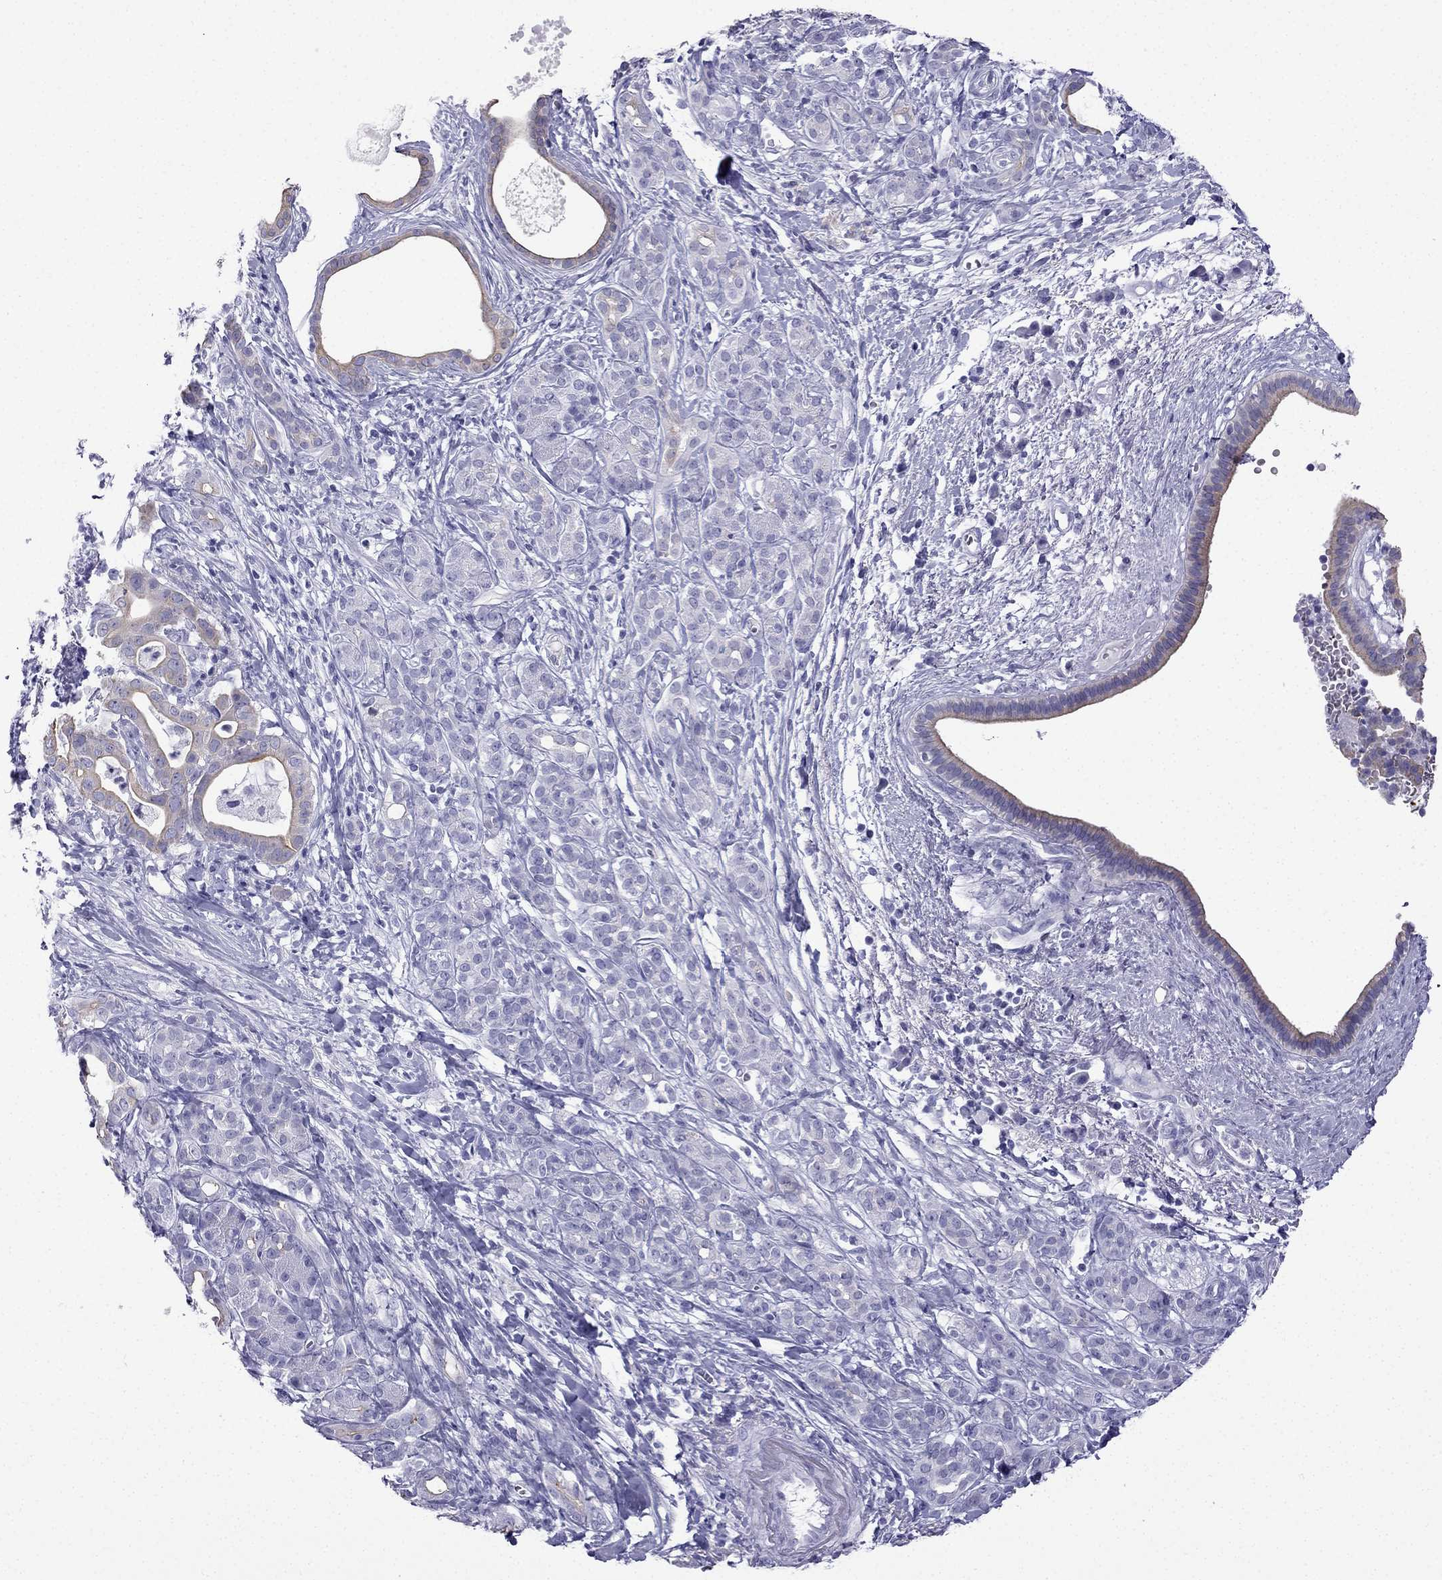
{"staining": {"intensity": "weak", "quantity": "<25%", "location": "cytoplasmic/membranous"}, "tissue": "pancreatic cancer", "cell_type": "Tumor cells", "image_type": "cancer", "snomed": [{"axis": "morphology", "description": "Adenocarcinoma, NOS"}, {"axis": "topography", "description": "Pancreas"}], "caption": "There is no significant staining in tumor cells of pancreatic adenocarcinoma.", "gene": "GJA8", "patient": {"sex": "male", "age": 61}}